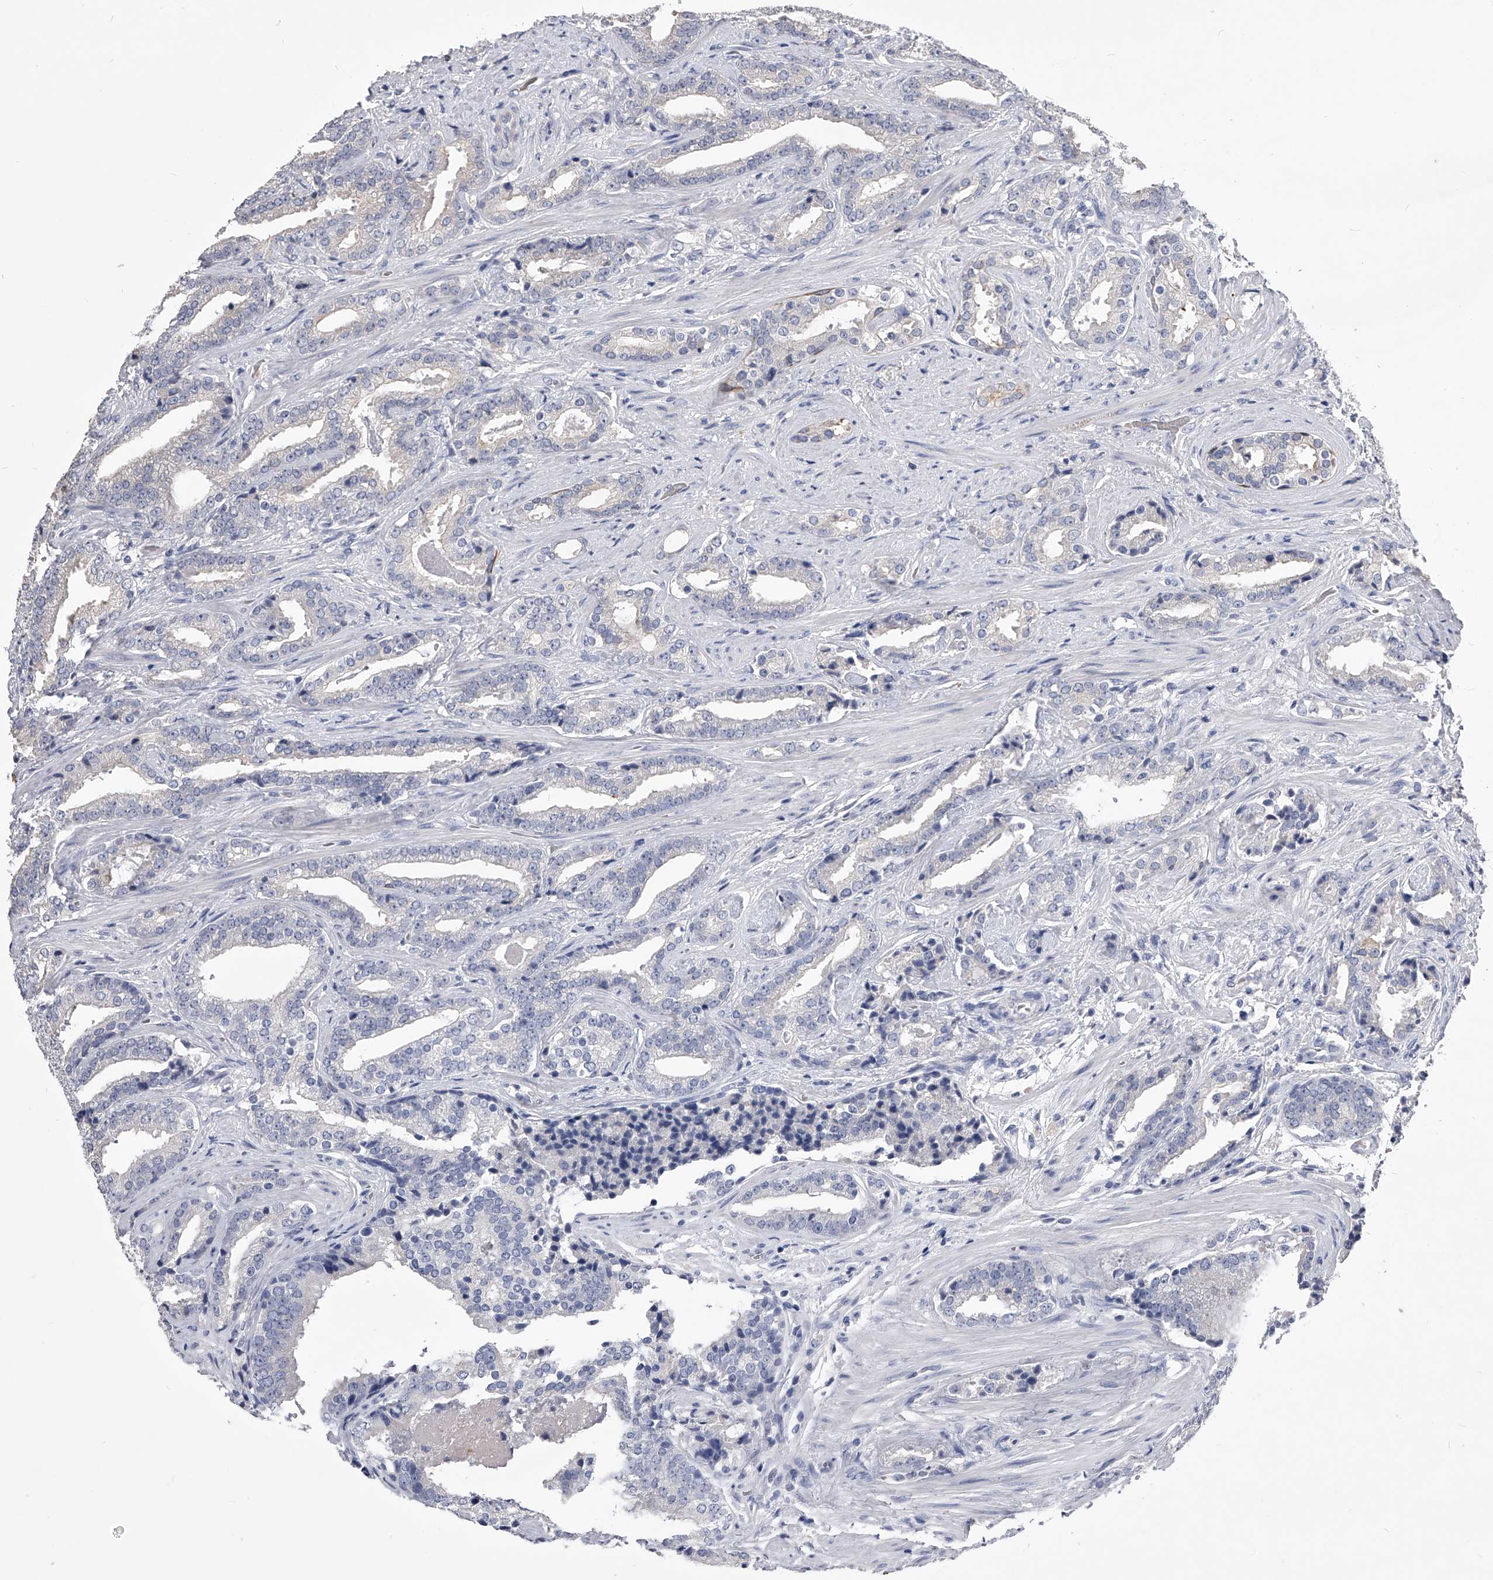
{"staining": {"intensity": "negative", "quantity": "none", "location": "none"}, "tissue": "prostate cancer", "cell_type": "Tumor cells", "image_type": "cancer", "snomed": [{"axis": "morphology", "description": "Adenocarcinoma, Low grade"}, {"axis": "topography", "description": "Prostate"}], "caption": "Immunohistochemistry photomicrograph of neoplastic tissue: human prostate adenocarcinoma (low-grade) stained with DAB (3,3'-diaminobenzidine) displays no significant protein staining in tumor cells. The staining is performed using DAB (3,3'-diaminobenzidine) brown chromogen with nuclei counter-stained in using hematoxylin.", "gene": "MDN1", "patient": {"sex": "male", "age": 67}}